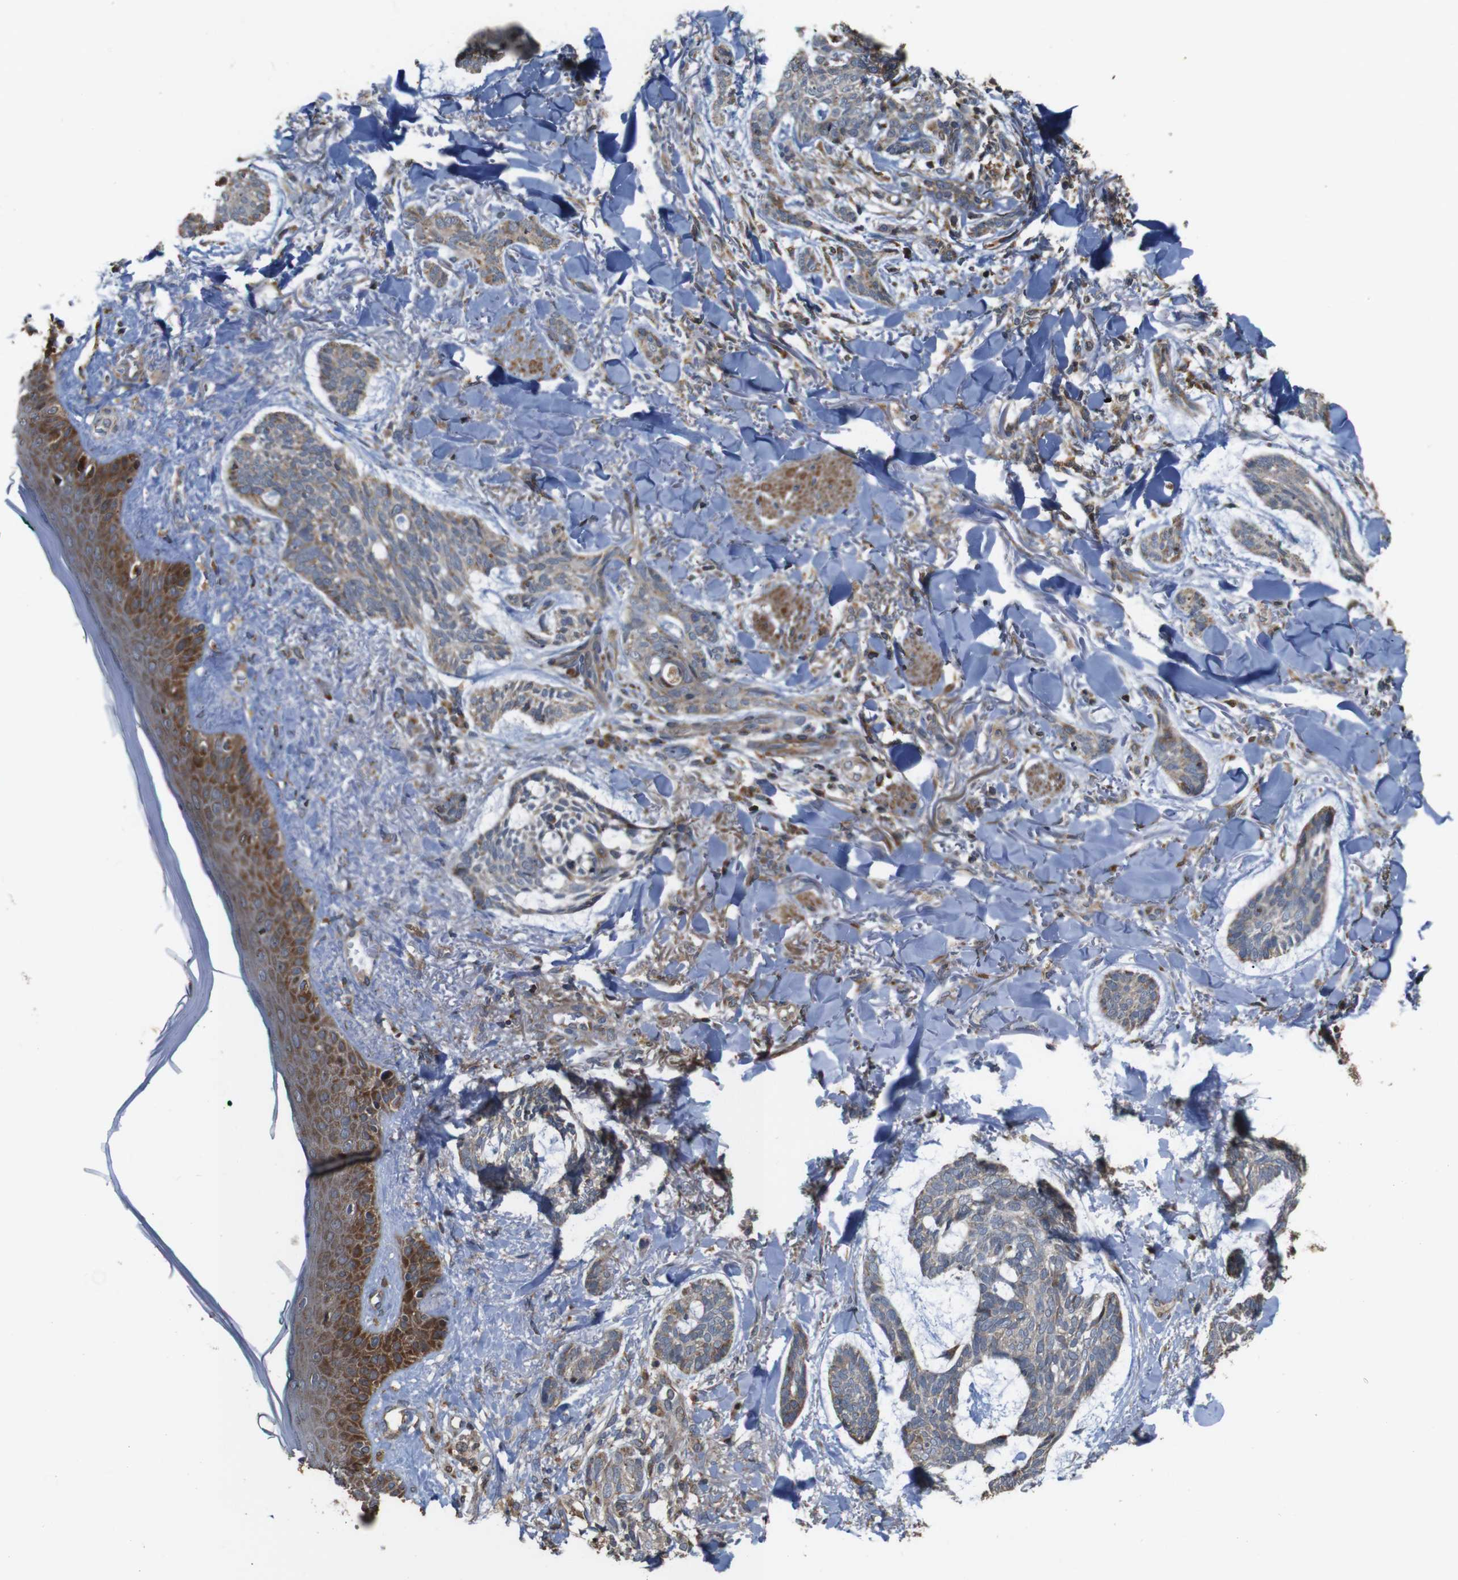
{"staining": {"intensity": "weak", "quantity": ">75%", "location": "cytoplasmic/membranous"}, "tissue": "skin cancer", "cell_type": "Tumor cells", "image_type": "cancer", "snomed": [{"axis": "morphology", "description": "Basal cell carcinoma"}, {"axis": "topography", "description": "Skin"}], "caption": "A high-resolution histopathology image shows immunohistochemistry (IHC) staining of skin cancer (basal cell carcinoma), which displays weak cytoplasmic/membranous positivity in about >75% of tumor cells. (DAB IHC with brightfield microscopy, high magnification).", "gene": "SNN", "patient": {"sex": "male", "age": 43}}